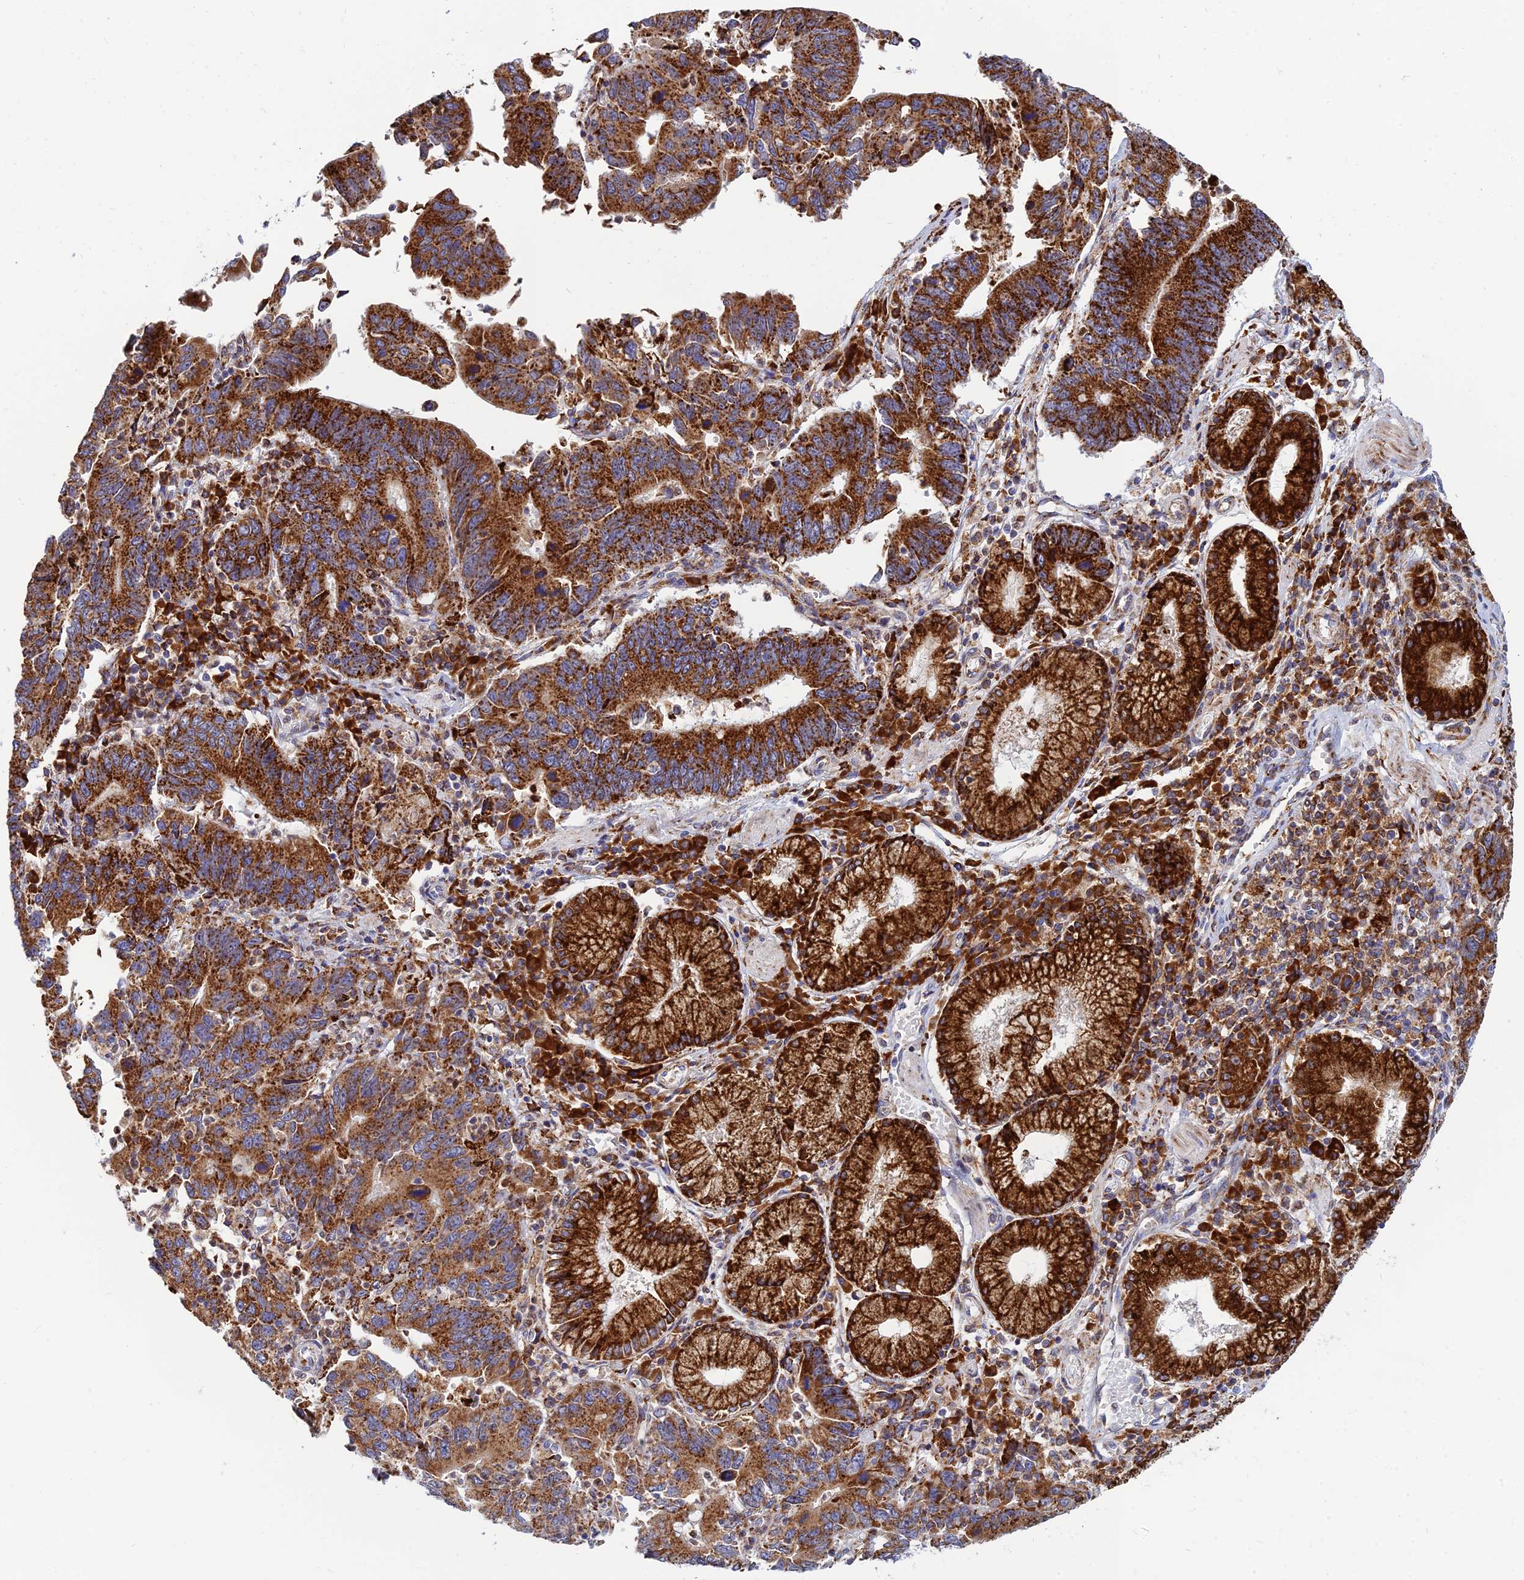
{"staining": {"intensity": "strong", "quantity": ">75%", "location": "cytoplasmic/membranous"}, "tissue": "stomach cancer", "cell_type": "Tumor cells", "image_type": "cancer", "snomed": [{"axis": "morphology", "description": "Adenocarcinoma, NOS"}, {"axis": "topography", "description": "Stomach"}], "caption": "This is a photomicrograph of immunohistochemistry (IHC) staining of adenocarcinoma (stomach), which shows strong staining in the cytoplasmic/membranous of tumor cells.", "gene": "CCT6B", "patient": {"sex": "male", "age": 59}}